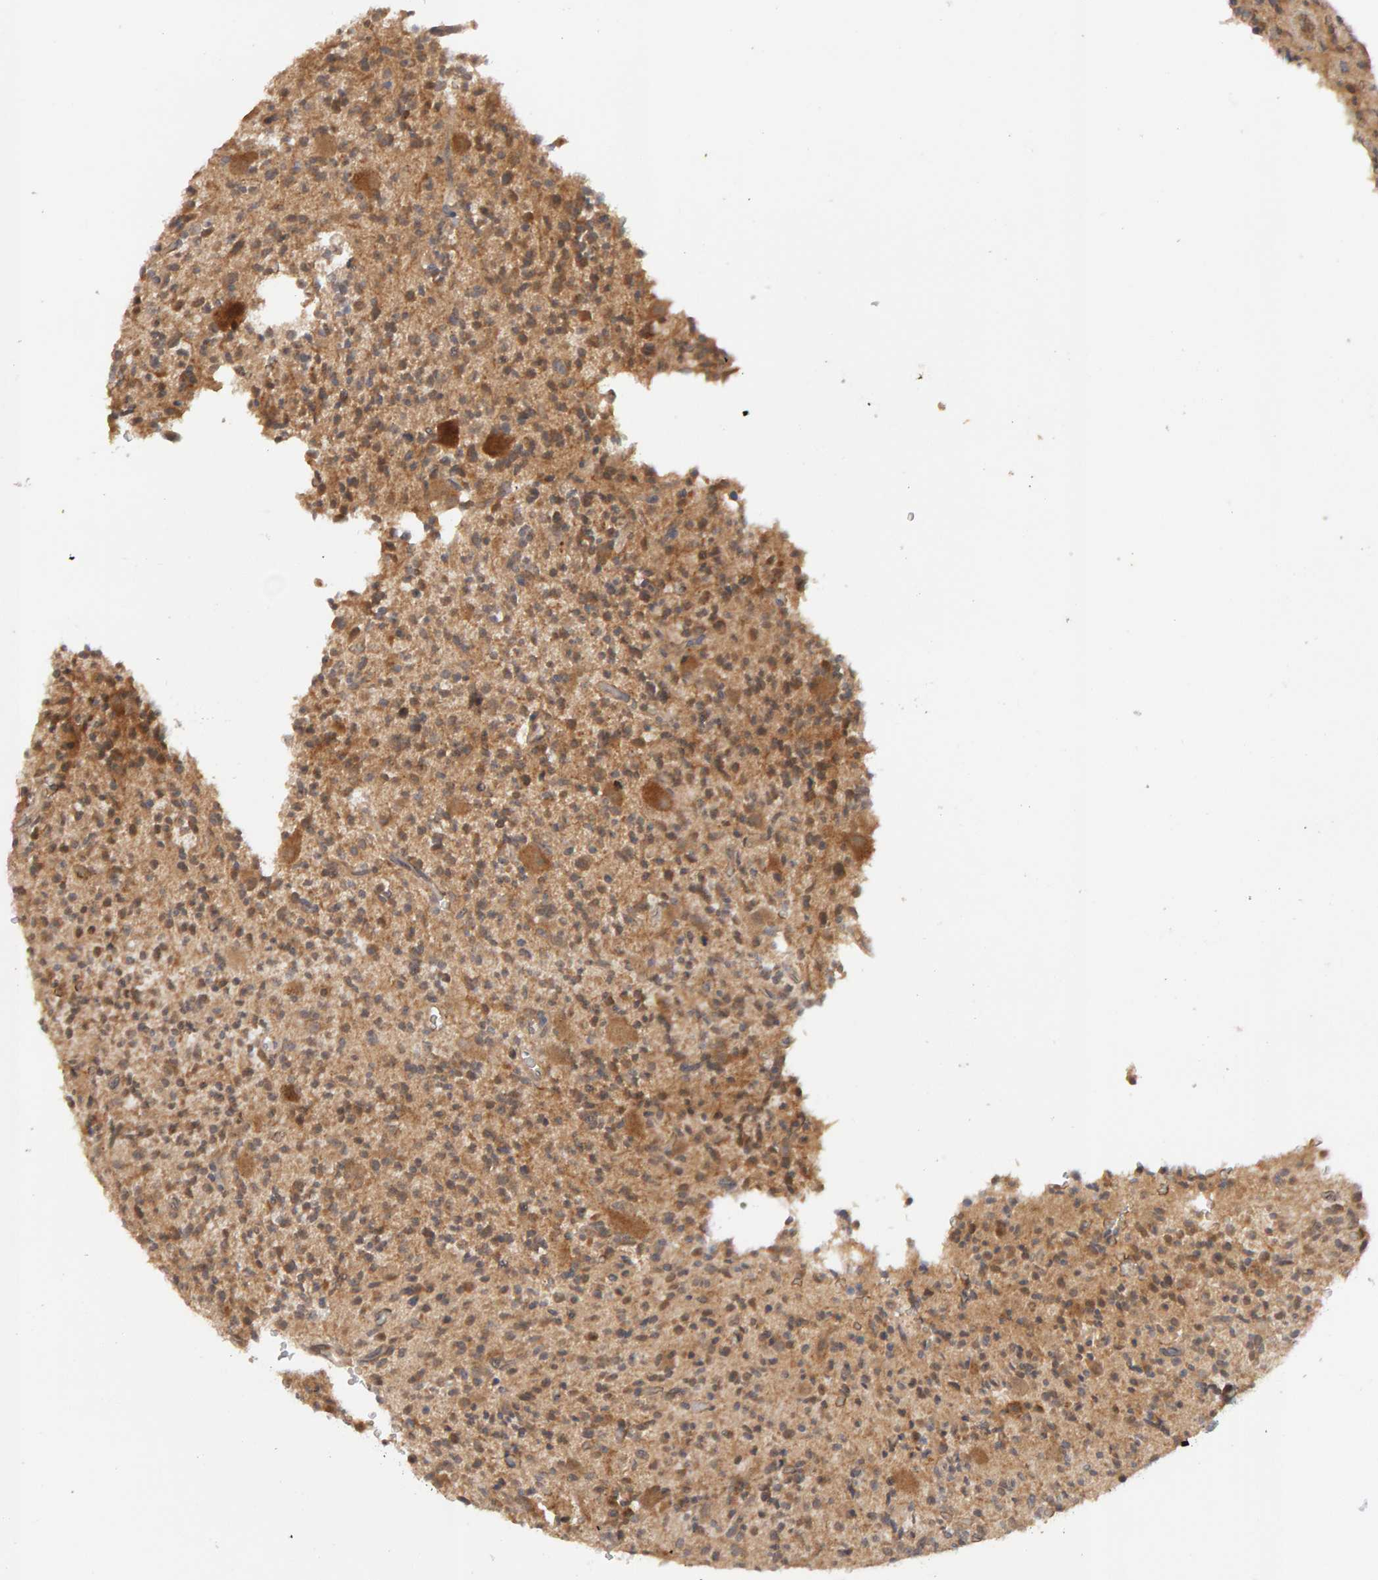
{"staining": {"intensity": "weak", "quantity": "25%-75%", "location": "cytoplasmic/membranous"}, "tissue": "glioma", "cell_type": "Tumor cells", "image_type": "cancer", "snomed": [{"axis": "morphology", "description": "Glioma, malignant, High grade"}, {"axis": "topography", "description": "Brain"}], "caption": "Glioma was stained to show a protein in brown. There is low levels of weak cytoplasmic/membranous positivity in approximately 25%-75% of tumor cells.", "gene": "DNAJC7", "patient": {"sex": "male", "age": 34}}